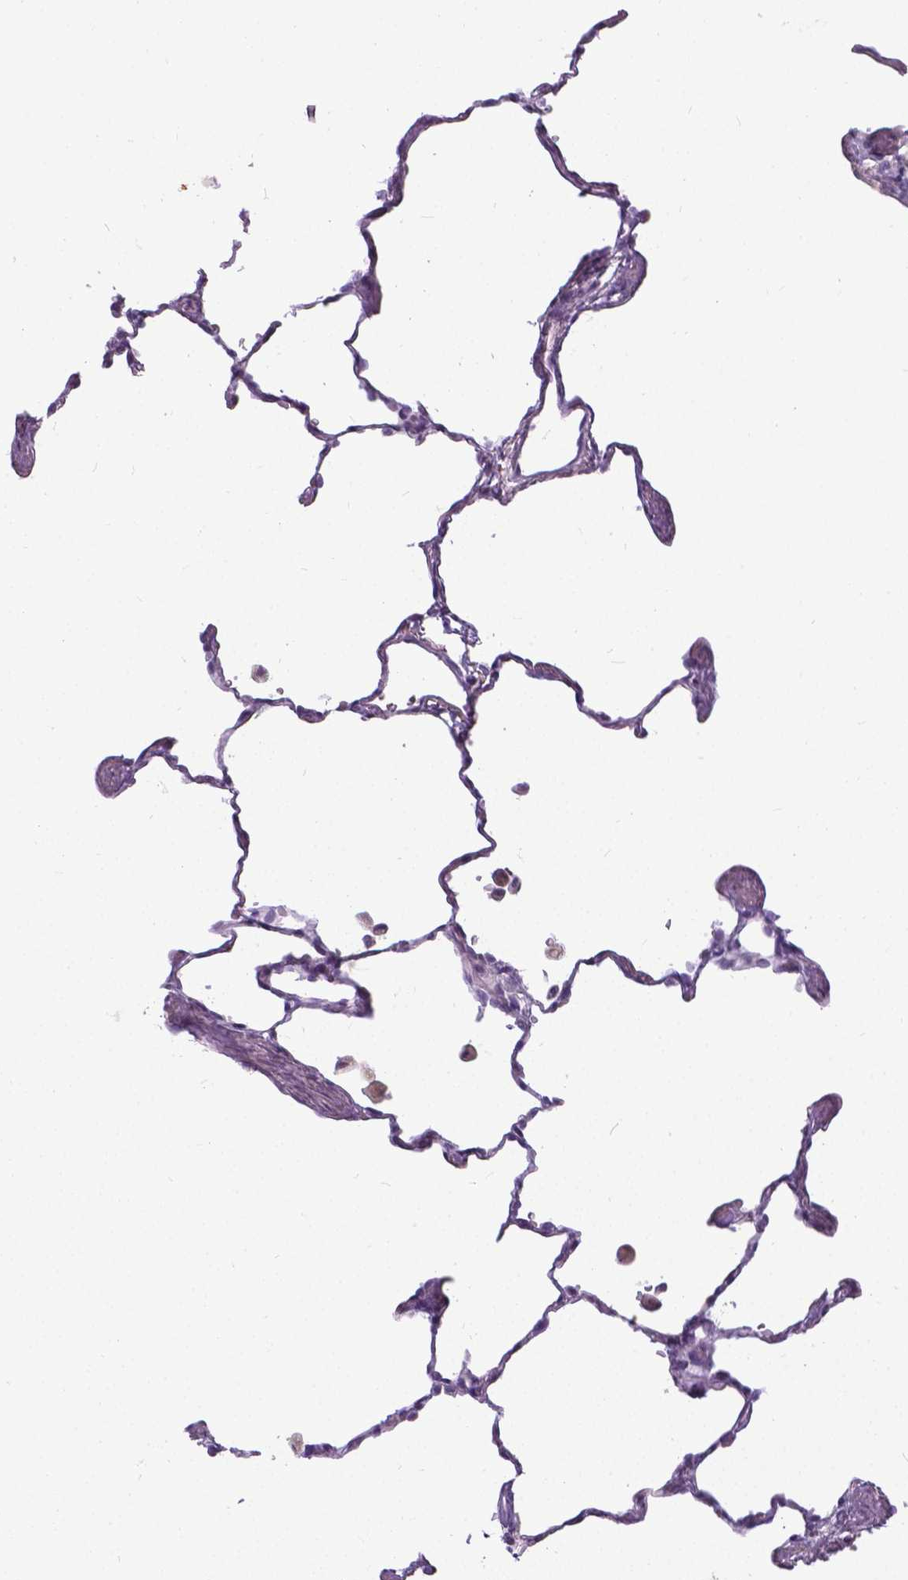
{"staining": {"intensity": "weak", "quantity": "25%-75%", "location": "nuclear"}, "tissue": "lung", "cell_type": "Alveolar cells", "image_type": "normal", "snomed": [{"axis": "morphology", "description": "Normal tissue, NOS"}, {"axis": "topography", "description": "Lung"}], "caption": "DAB (3,3'-diaminobenzidine) immunohistochemical staining of normal human lung demonstrates weak nuclear protein positivity in about 25%-75% of alveolar cells. Using DAB (brown) and hematoxylin (blue) stains, captured at high magnification using brightfield microscopy.", "gene": "PROB1", "patient": {"sex": "female", "age": 47}}